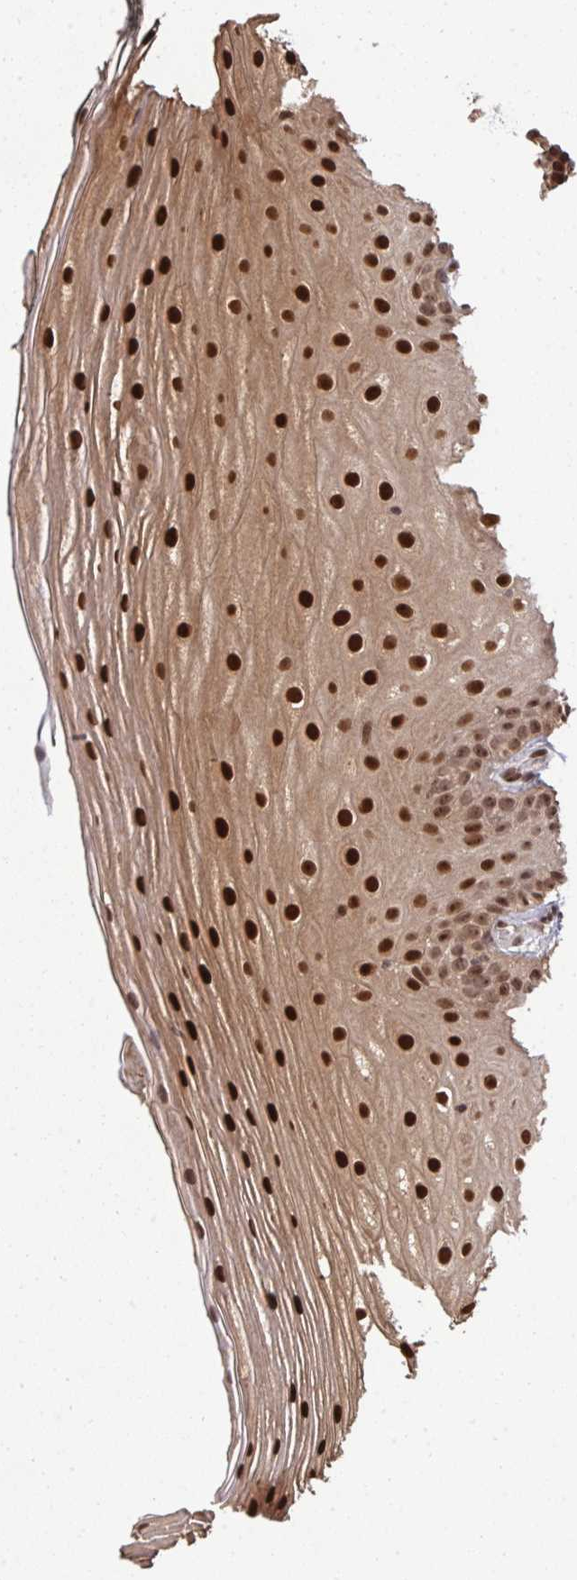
{"staining": {"intensity": "strong", "quantity": ">75%", "location": "nuclear"}, "tissue": "oral mucosa", "cell_type": "Squamous epithelial cells", "image_type": "normal", "snomed": [{"axis": "morphology", "description": "Normal tissue, NOS"}, {"axis": "topography", "description": "Oral tissue"}], "caption": "Immunohistochemical staining of unremarkable human oral mucosa exhibits high levels of strong nuclear positivity in about >75% of squamous epithelial cells.", "gene": "UXT", "patient": {"sex": "male", "age": 75}}